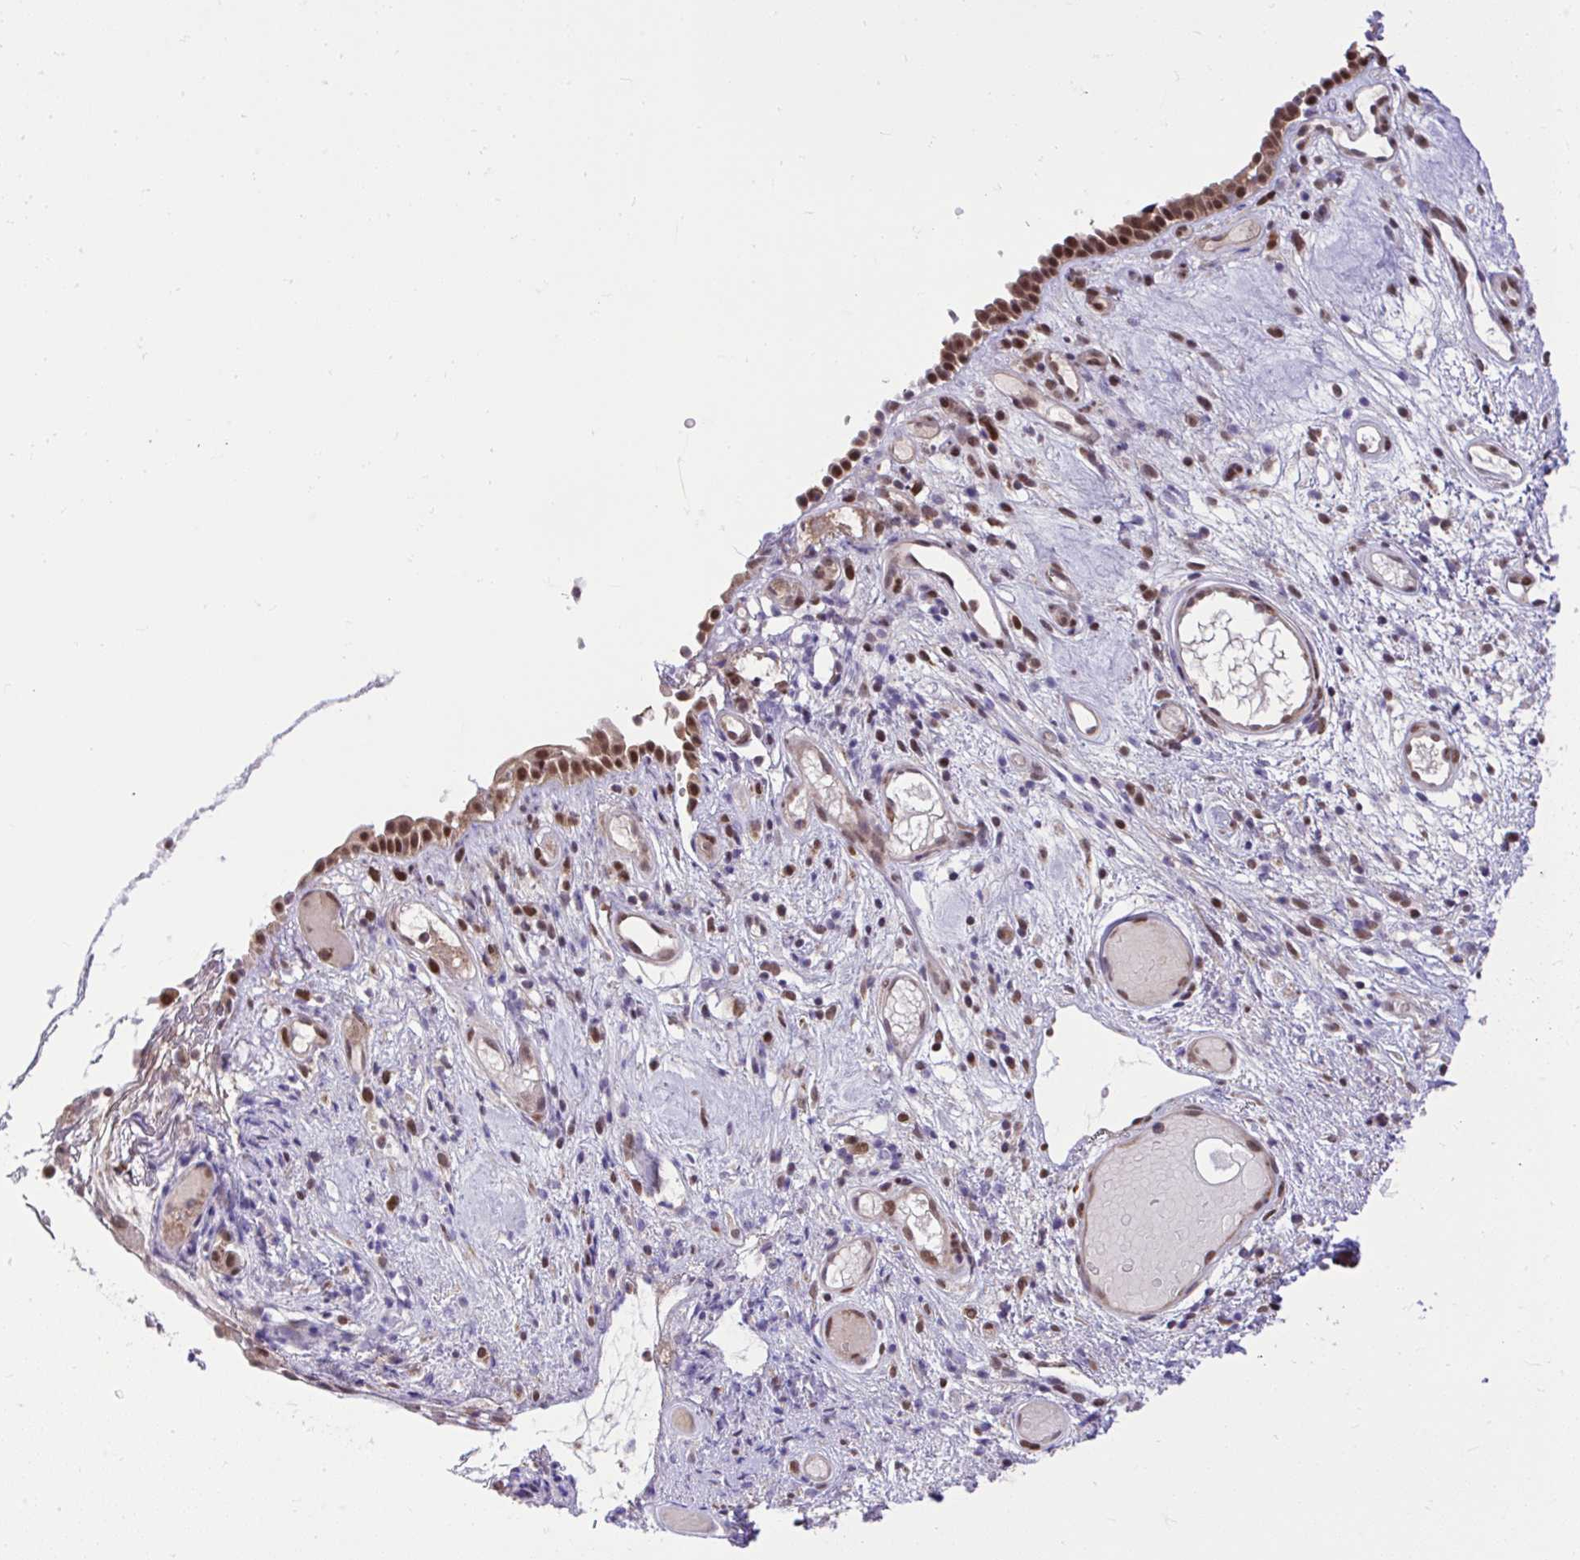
{"staining": {"intensity": "moderate", "quantity": ">75%", "location": "nuclear"}, "tissue": "nasopharynx", "cell_type": "Respiratory epithelial cells", "image_type": "normal", "snomed": [{"axis": "morphology", "description": "Normal tissue, NOS"}, {"axis": "morphology", "description": "Inflammation, NOS"}, {"axis": "topography", "description": "Nasopharynx"}], "caption": "Protein staining shows moderate nuclear positivity in about >75% of respiratory epithelial cells in unremarkable nasopharynx. (Stains: DAB (3,3'-diaminobenzidine) in brown, nuclei in blue, Microscopy: brightfield microscopy at high magnification).", "gene": "GLIS3", "patient": {"sex": "male", "age": 54}}